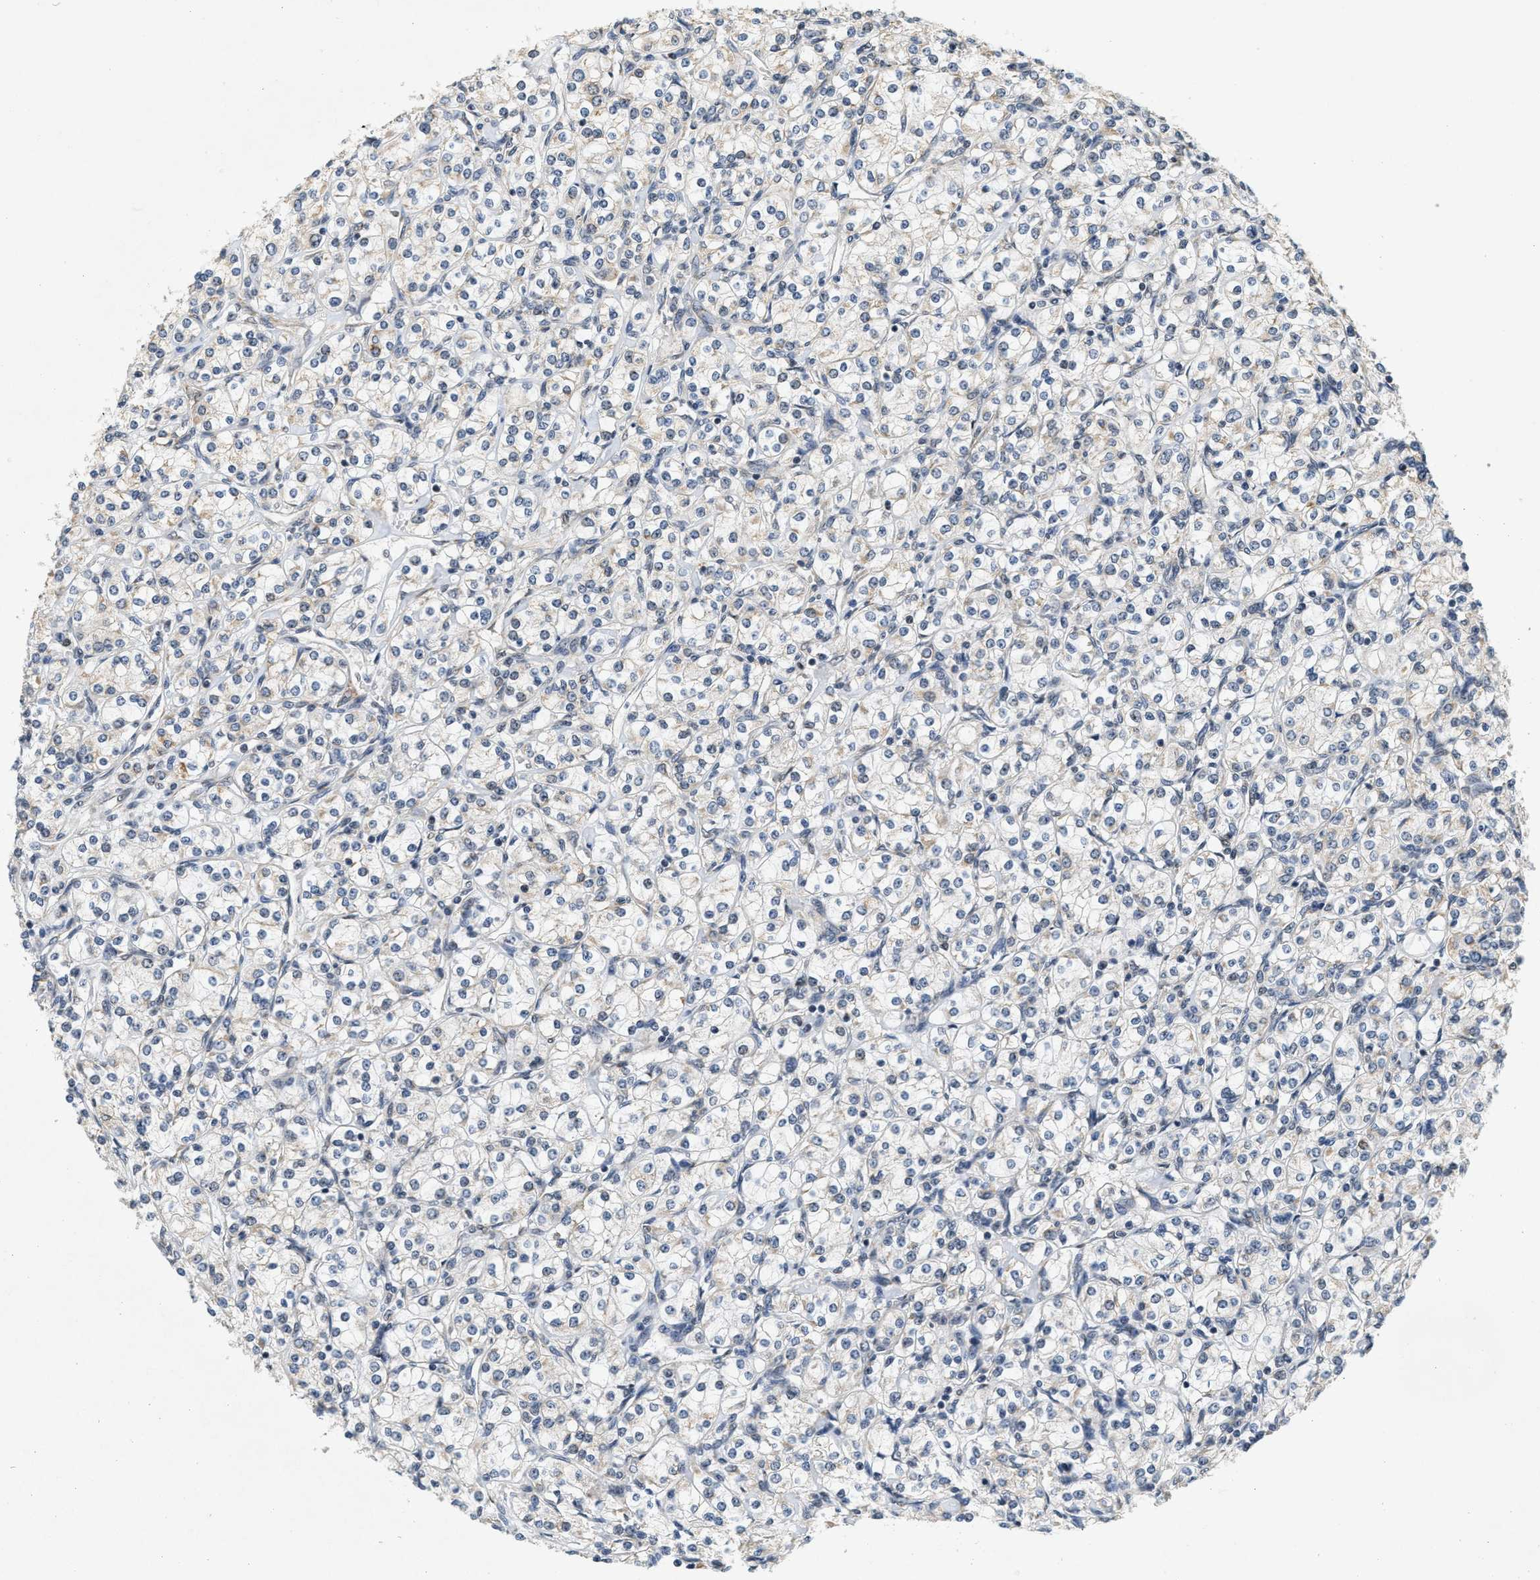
{"staining": {"intensity": "weak", "quantity": "<25%", "location": "cytoplasmic/membranous"}, "tissue": "renal cancer", "cell_type": "Tumor cells", "image_type": "cancer", "snomed": [{"axis": "morphology", "description": "Adenocarcinoma, NOS"}, {"axis": "topography", "description": "Kidney"}], "caption": "Immunohistochemistry of human renal cancer (adenocarcinoma) shows no positivity in tumor cells.", "gene": "GIGYF1", "patient": {"sex": "male", "age": 77}}